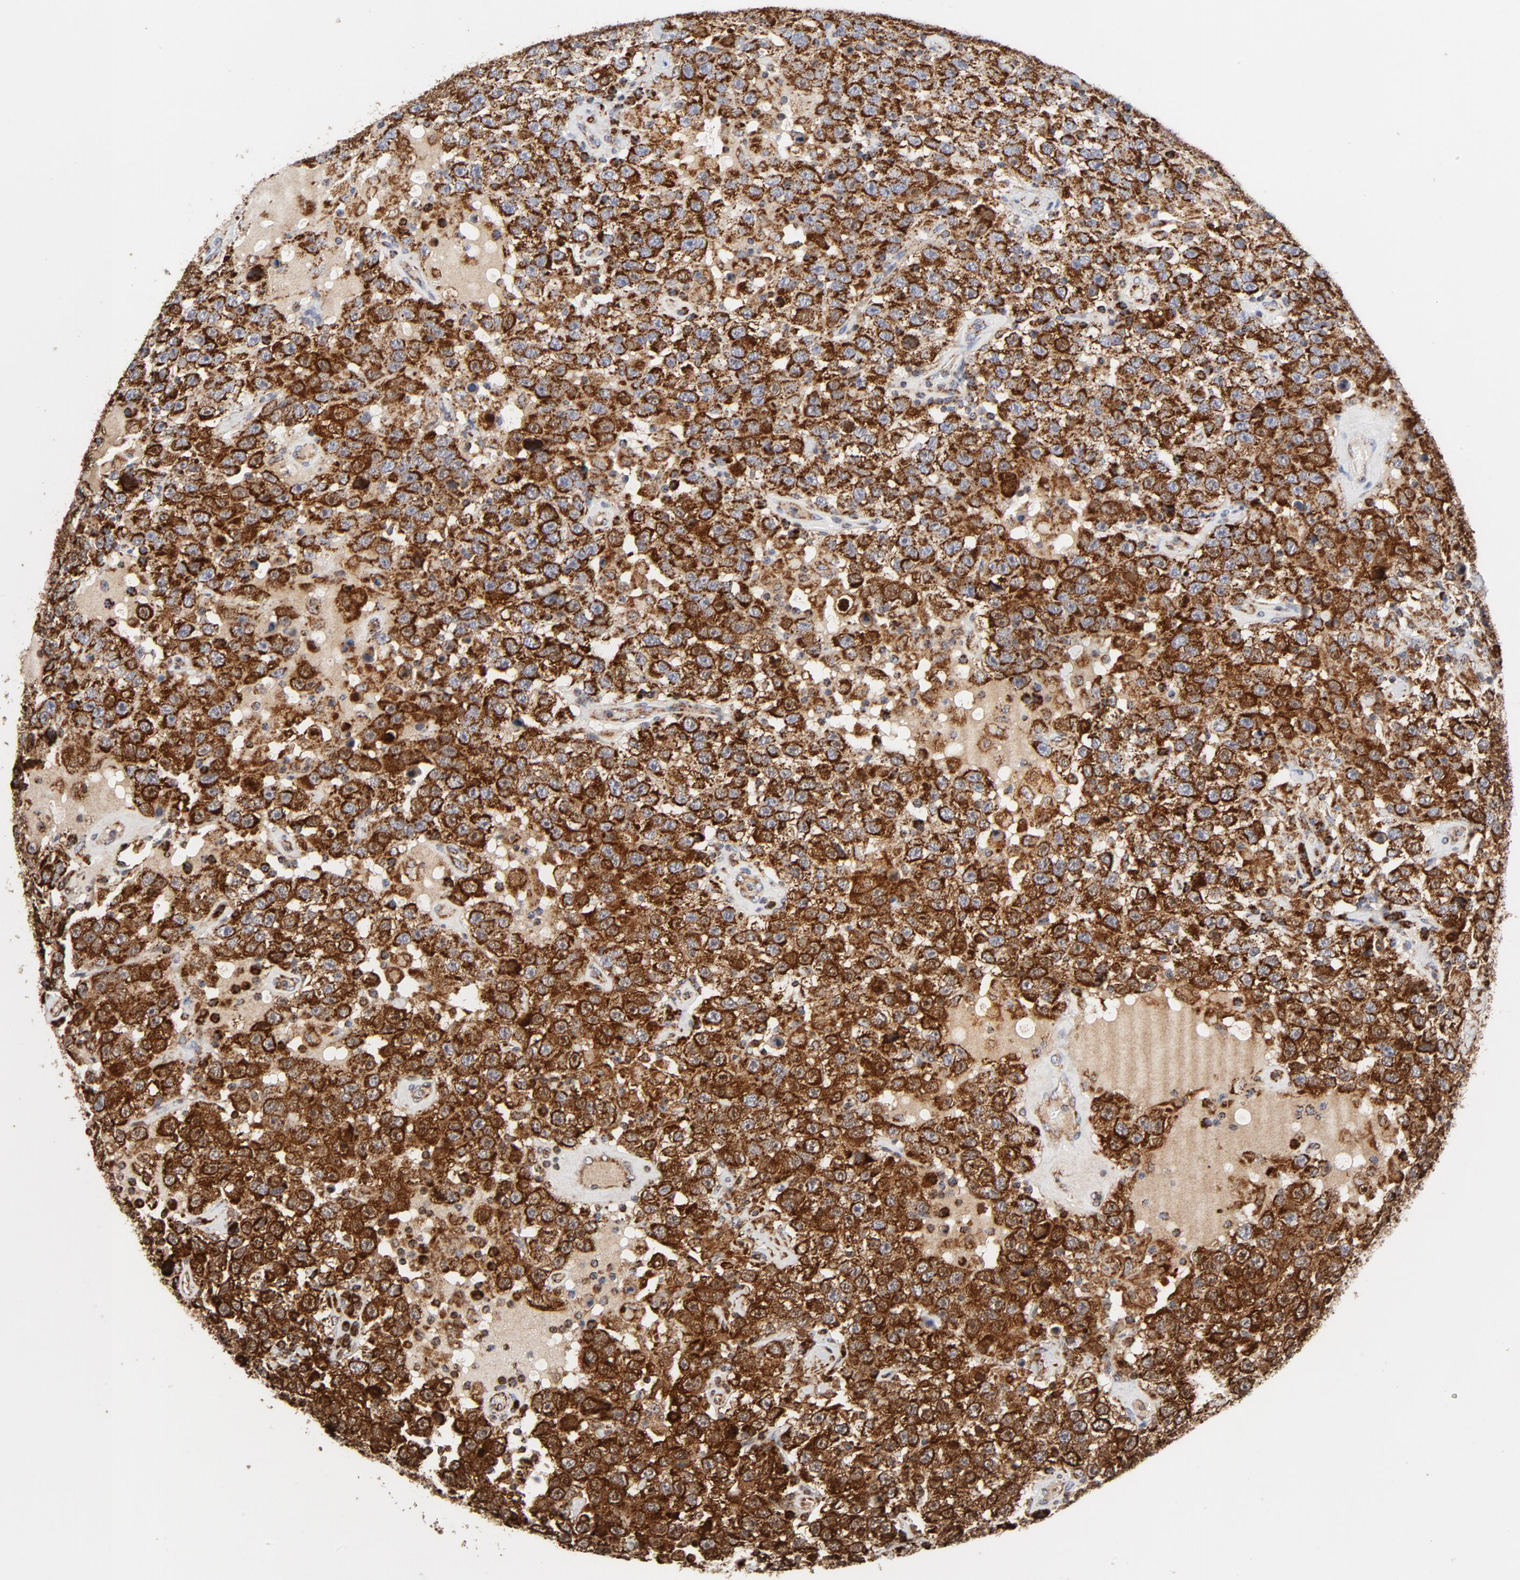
{"staining": {"intensity": "strong", "quantity": ">75%", "location": "cytoplasmic/membranous"}, "tissue": "testis cancer", "cell_type": "Tumor cells", "image_type": "cancer", "snomed": [{"axis": "morphology", "description": "Seminoma, NOS"}, {"axis": "topography", "description": "Testis"}], "caption": "Immunohistochemistry (DAB (3,3'-diaminobenzidine)) staining of seminoma (testis) reveals strong cytoplasmic/membranous protein positivity in approximately >75% of tumor cells.", "gene": "CYCS", "patient": {"sex": "male", "age": 41}}